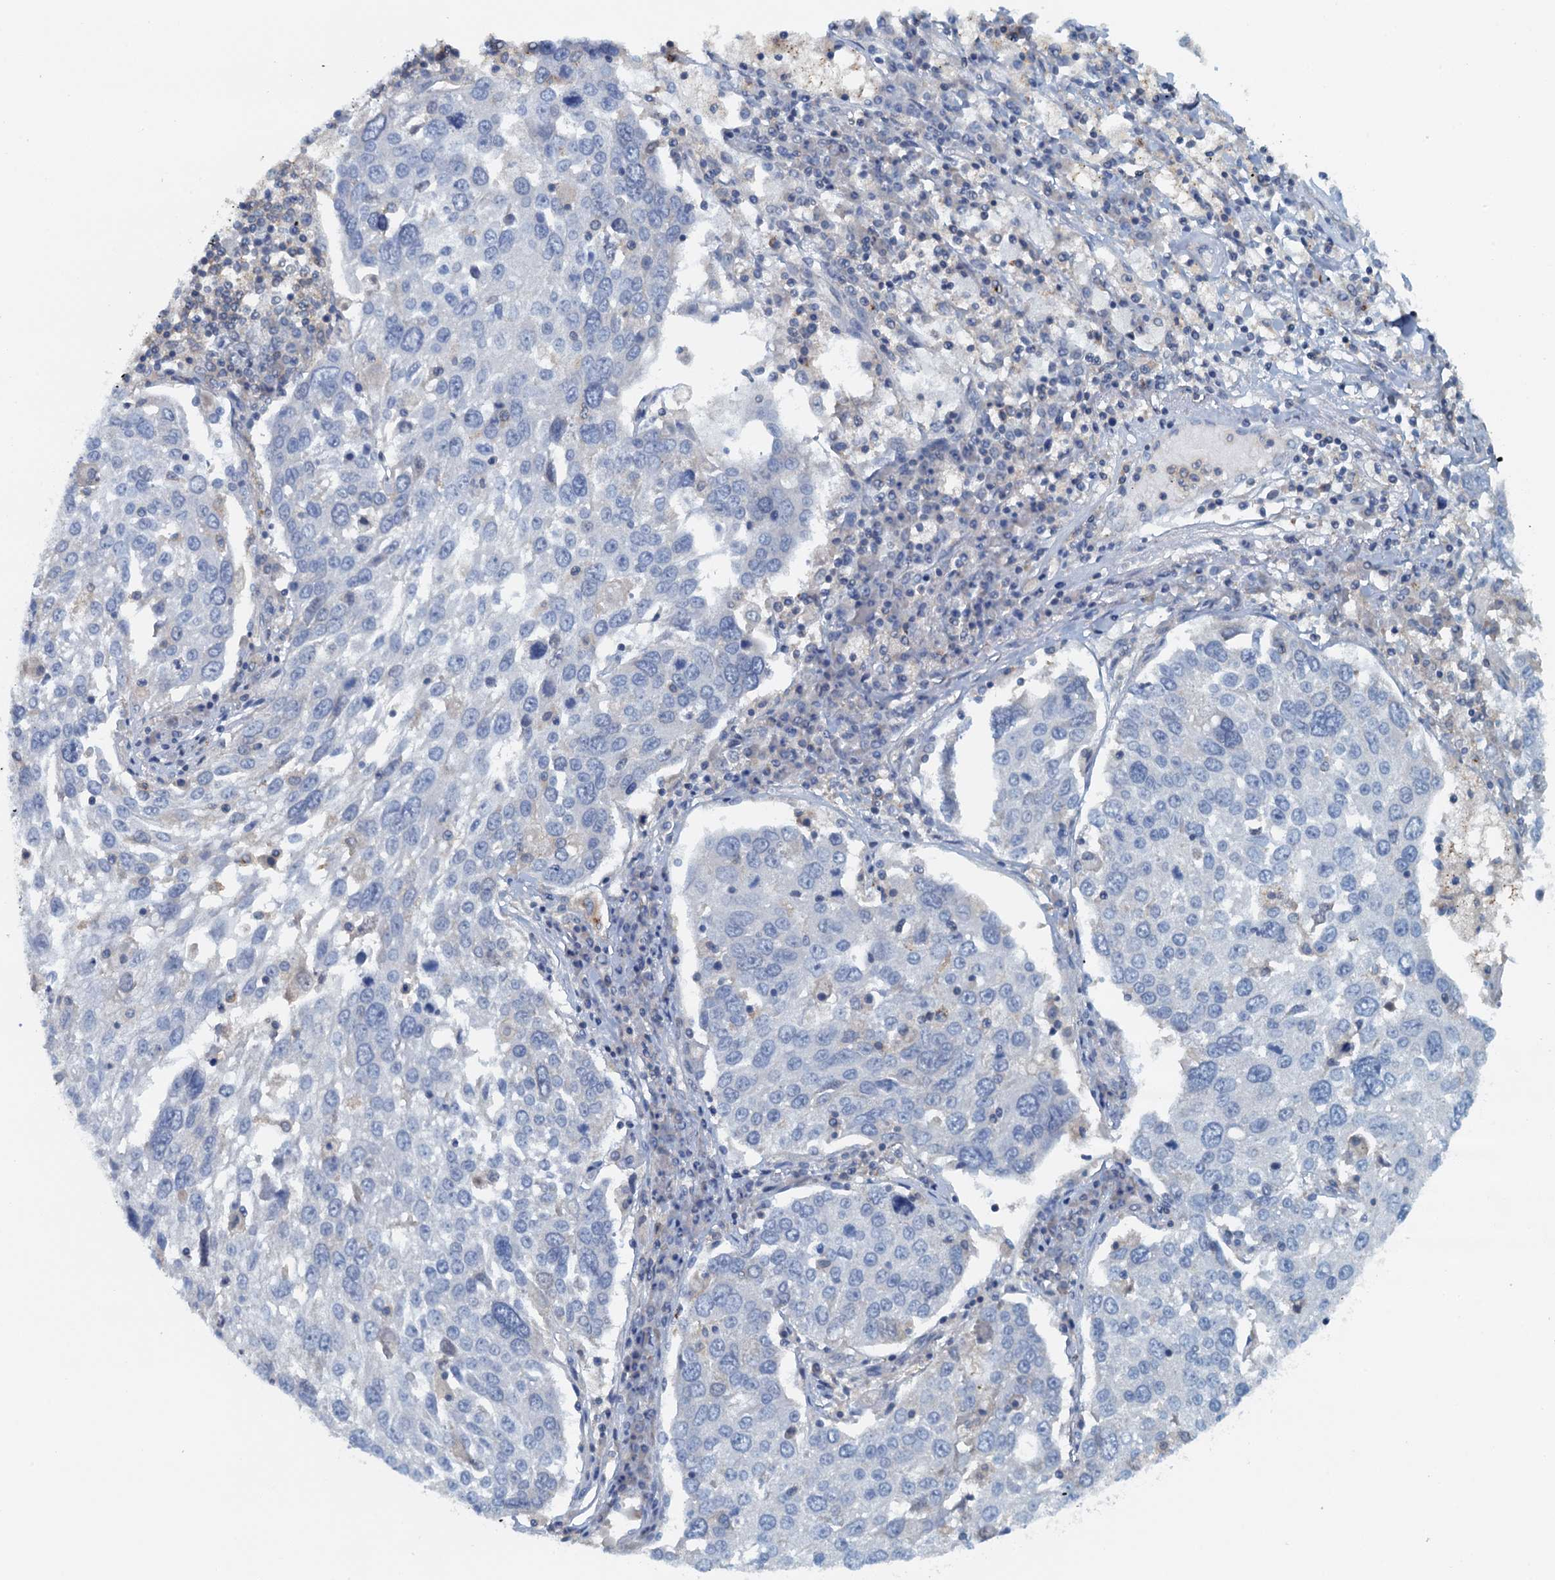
{"staining": {"intensity": "negative", "quantity": "none", "location": "none"}, "tissue": "lung cancer", "cell_type": "Tumor cells", "image_type": "cancer", "snomed": [{"axis": "morphology", "description": "Squamous cell carcinoma, NOS"}, {"axis": "topography", "description": "Lung"}], "caption": "A photomicrograph of lung cancer stained for a protein reveals no brown staining in tumor cells. (Brightfield microscopy of DAB (3,3'-diaminobenzidine) immunohistochemistry at high magnification).", "gene": "THAP10", "patient": {"sex": "male", "age": 65}}